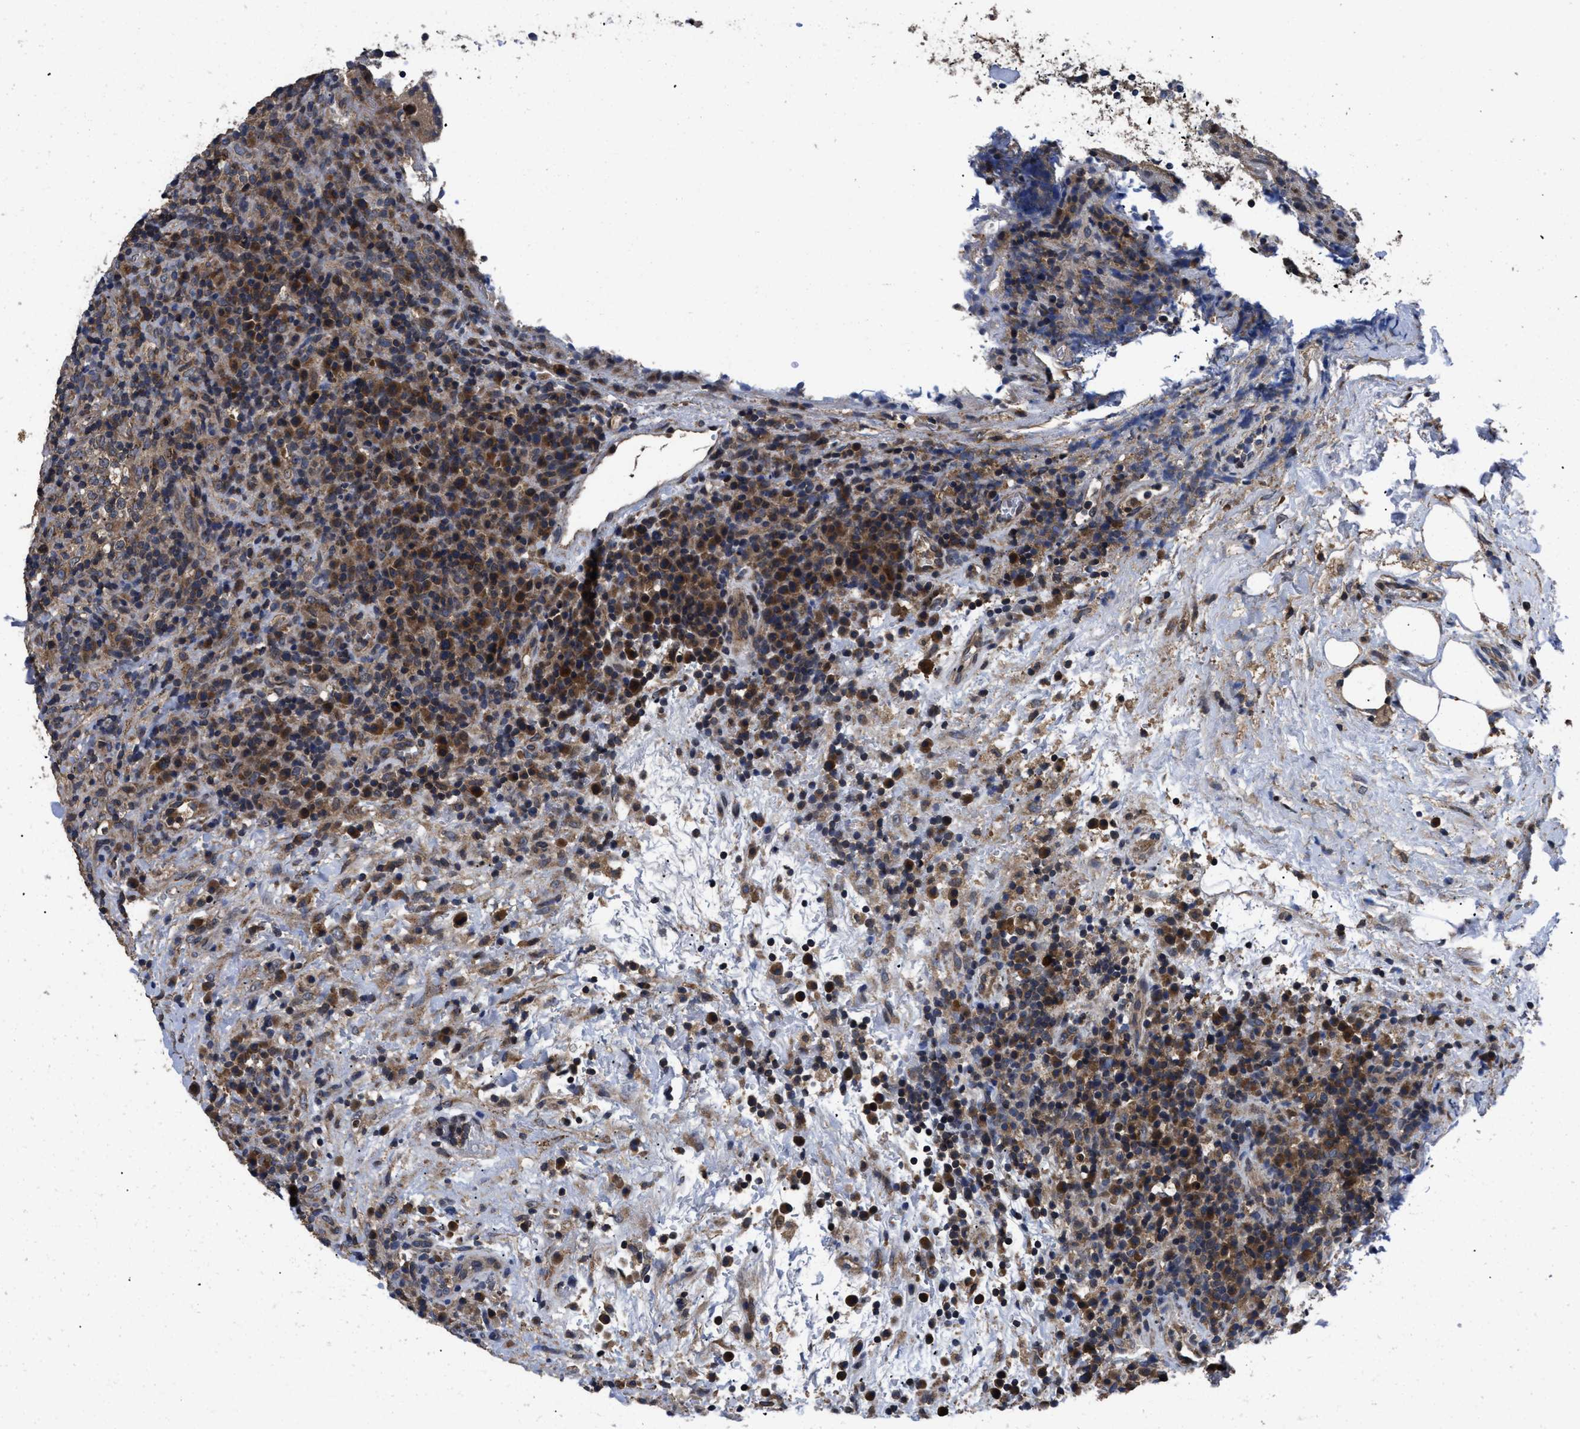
{"staining": {"intensity": "moderate", "quantity": "25%-75%", "location": "cytoplasmic/membranous"}, "tissue": "lymphoma", "cell_type": "Tumor cells", "image_type": "cancer", "snomed": [{"axis": "morphology", "description": "Malignant lymphoma, non-Hodgkin's type, High grade"}, {"axis": "topography", "description": "Lymph node"}], "caption": "Immunohistochemistry (DAB (3,3'-diaminobenzidine)) staining of human lymphoma shows moderate cytoplasmic/membranous protein expression in about 25%-75% of tumor cells. (Brightfield microscopy of DAB IHC at high magnification).", "gene": "LRRC3", "patient": {"sex": "female", "age": 76}}